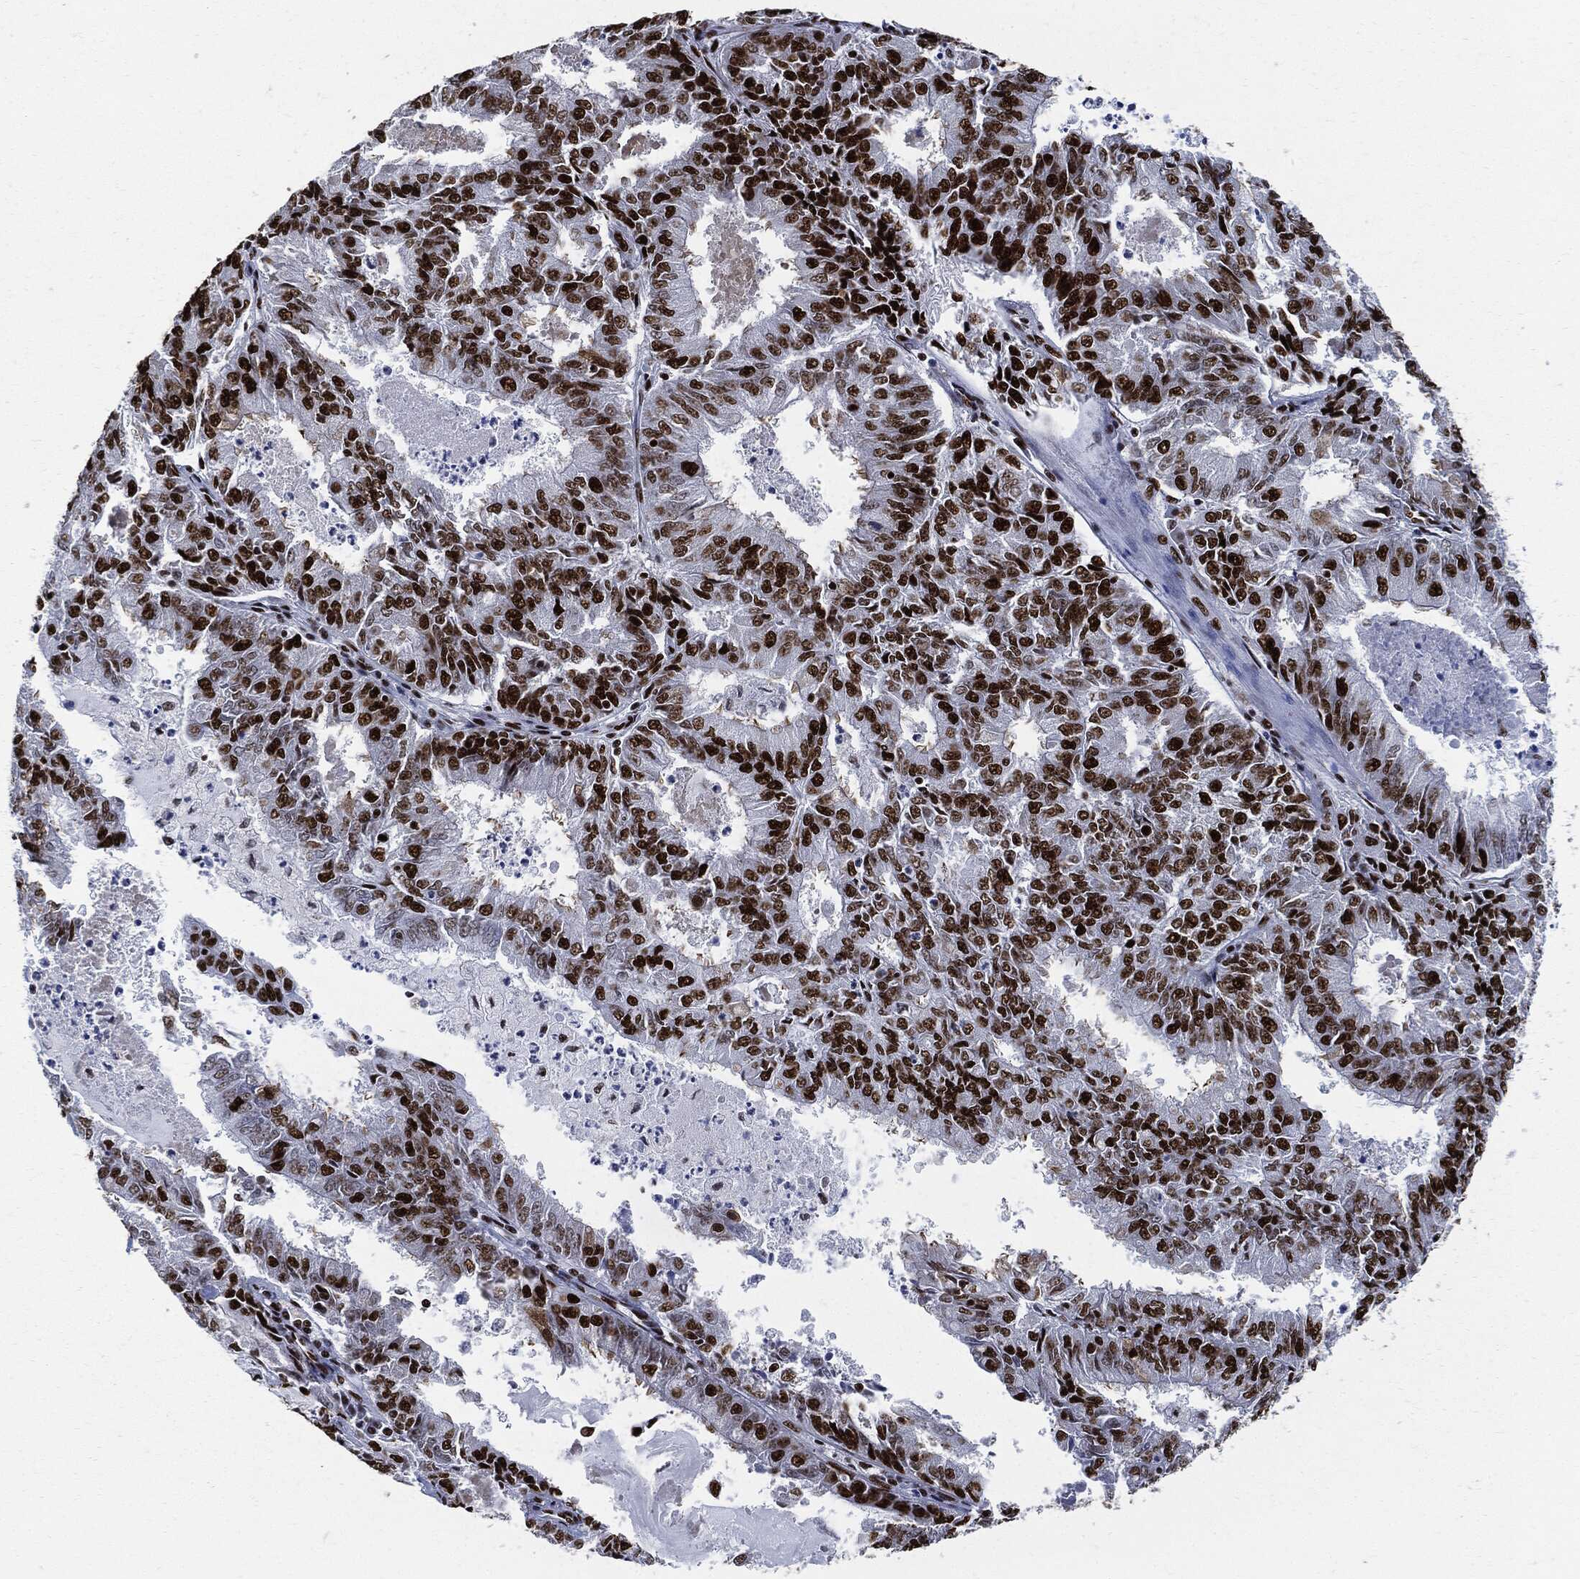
{"staining": {"intensity": "strong", "quantity": ">75%", "location": "nuclear"}, "tissue": "endometrial cancer", "cell_type": "Tumor cells", "image_type": "cancer", "snomed": [{"axis": "morphology", "description": "Adenocarcinoma, NOS"}, {"axis": "topography", "description": "Endometrium"}], "caption": "Immunohistochemistry of human adenocarcinoma (endometrial) reveals high levels of strong nuclear positivity in approximately >75% of tumor cells.", "gene": "RECQL", "patient": {"sex": "female", "age": 57}}